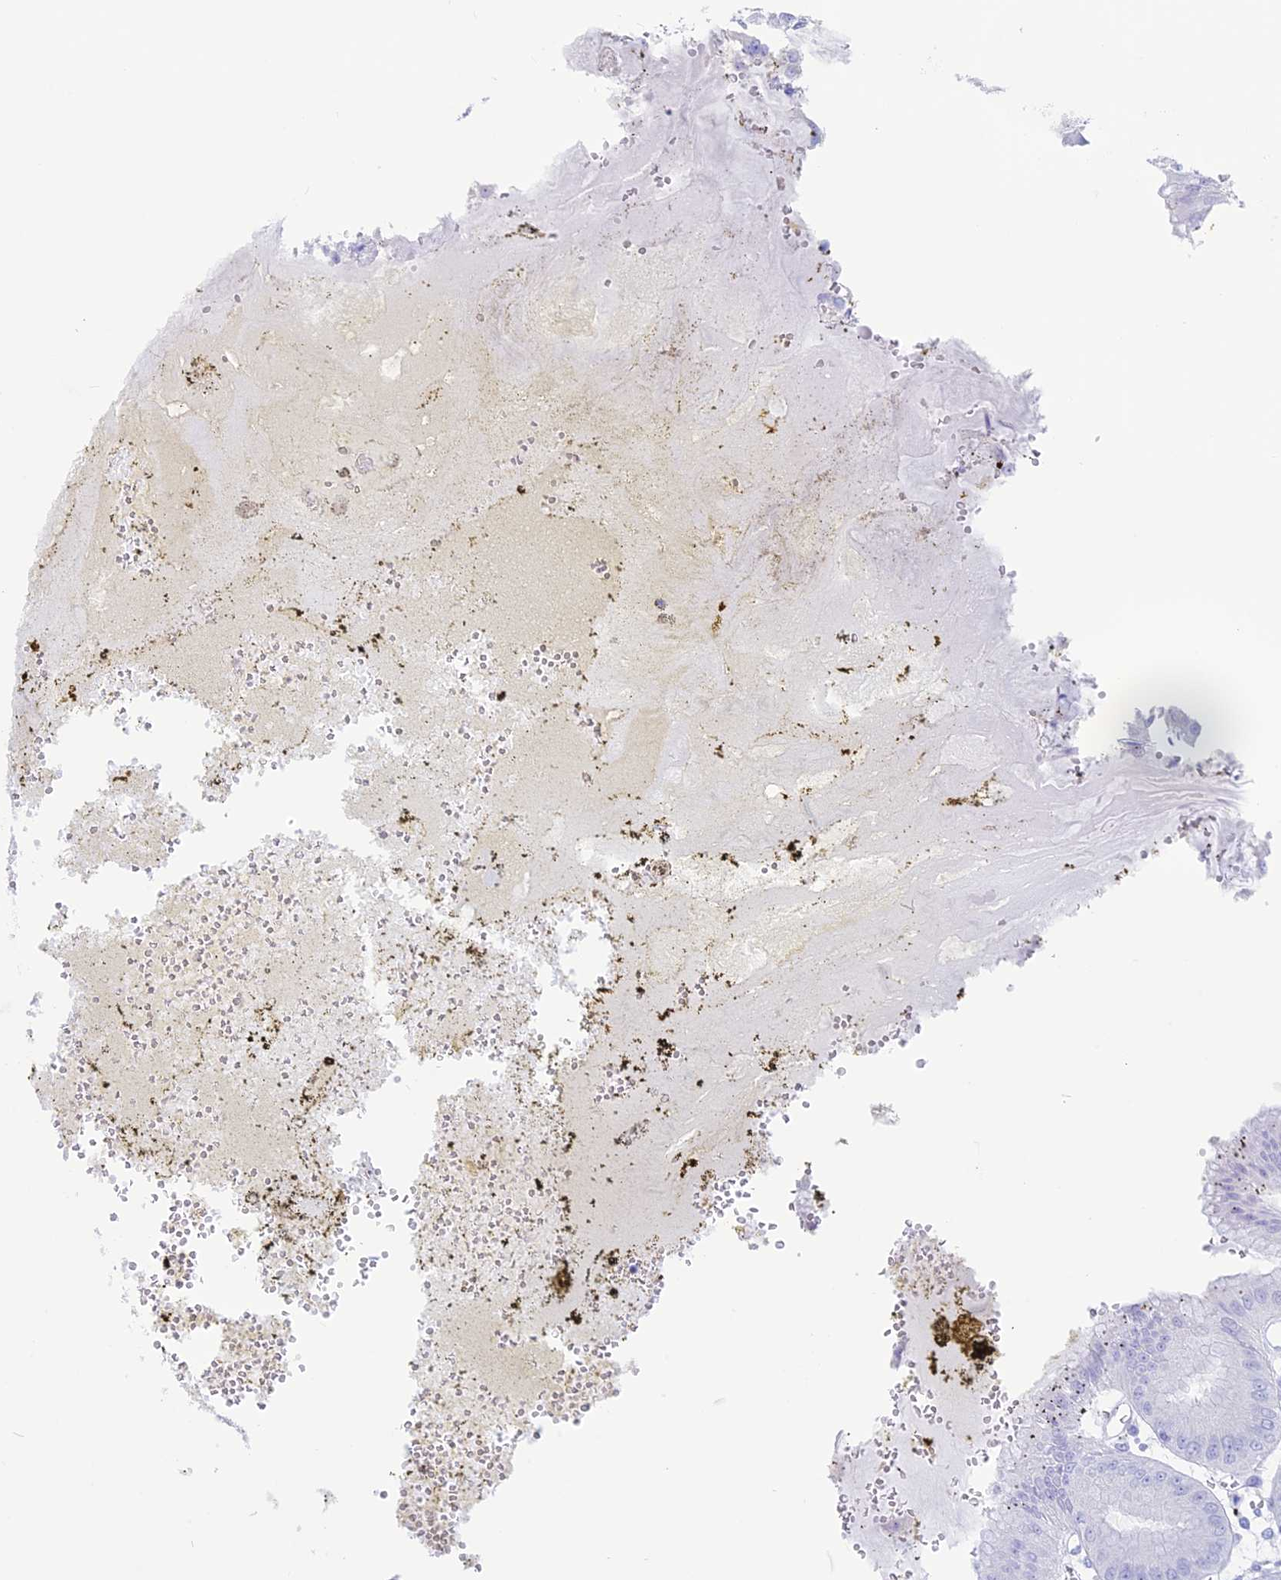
{"staining": {"intensity": "weak", "quantity": "25%-75%", "location": "cytoplasmic/membranous"}, "tissue": "stomach", "cell_type": "Glandular cells", "image_type": "normal", "snomed": [{"axis": "morphology", "description": "Normal tissue, NOS"}, {"axis": "topography", "description": "Stomach, lower"}], "caption": "DAB immunohistochemical staining of normal stomach exhibits weak cytoplasmic/membranous protein positivity in about 25%-75% of glandular cells. (IHC, brightfield microscopy, high magnification).", "gene": "RP1", "patient": {"sex": "male", "age": 71}}